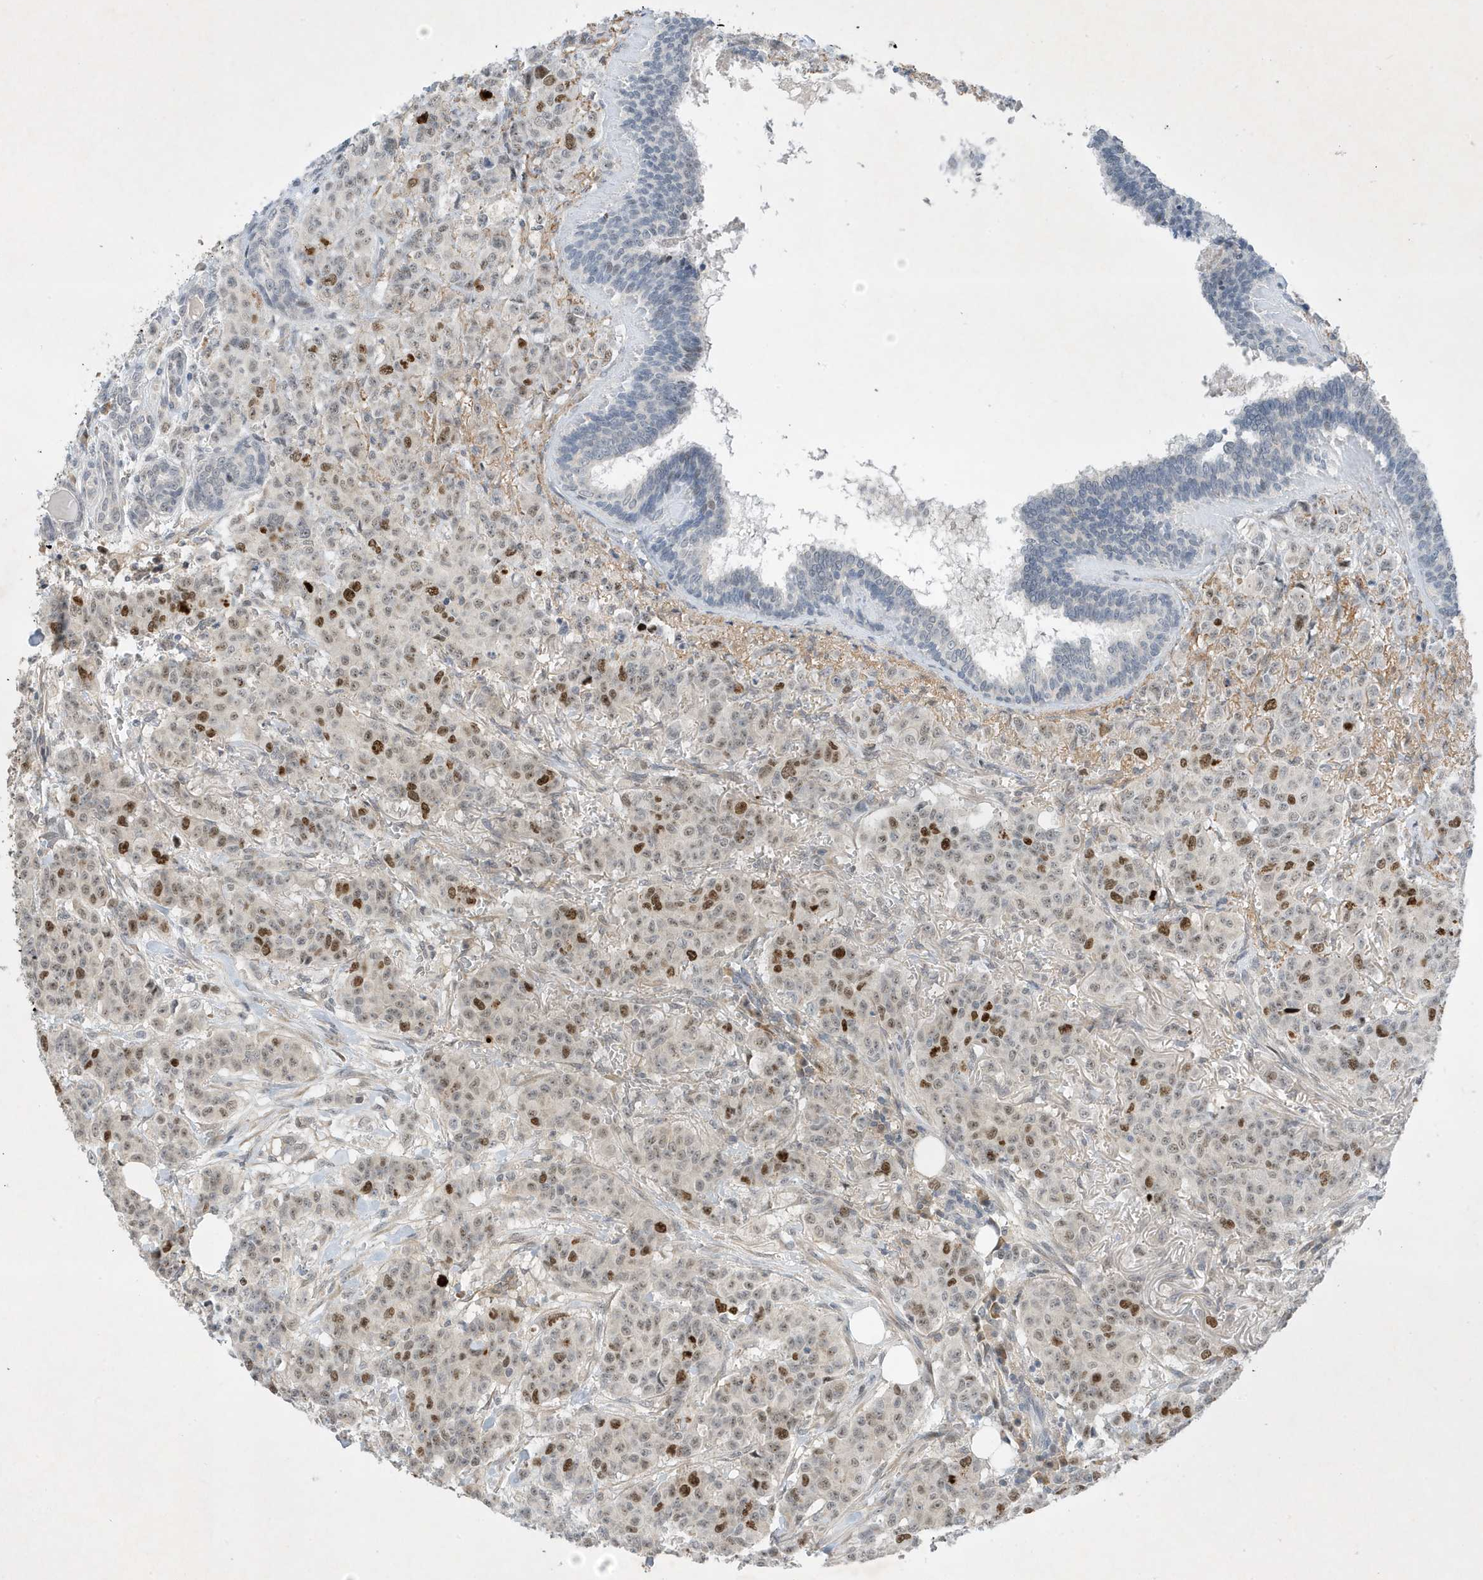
{"staining": {"intensity": "strong", "quantity": "<25%", "location": "nuclear"}, "tissue": "breast cancer", "cell_type": "Tumor cells", "image_type": "cancer", "snomed": [{"axis": "morphology", "description": "Duct carcinoma"}, {"axis": "topography", "description": "Breast"}], "caption": "The immunohistochemical stain shows strong nuclear positivity in tumor cells of breast infiltrating ductal carcinoma tissue.", "gene": "MAST3", "patient": {"sex": "female", "age": 40}}